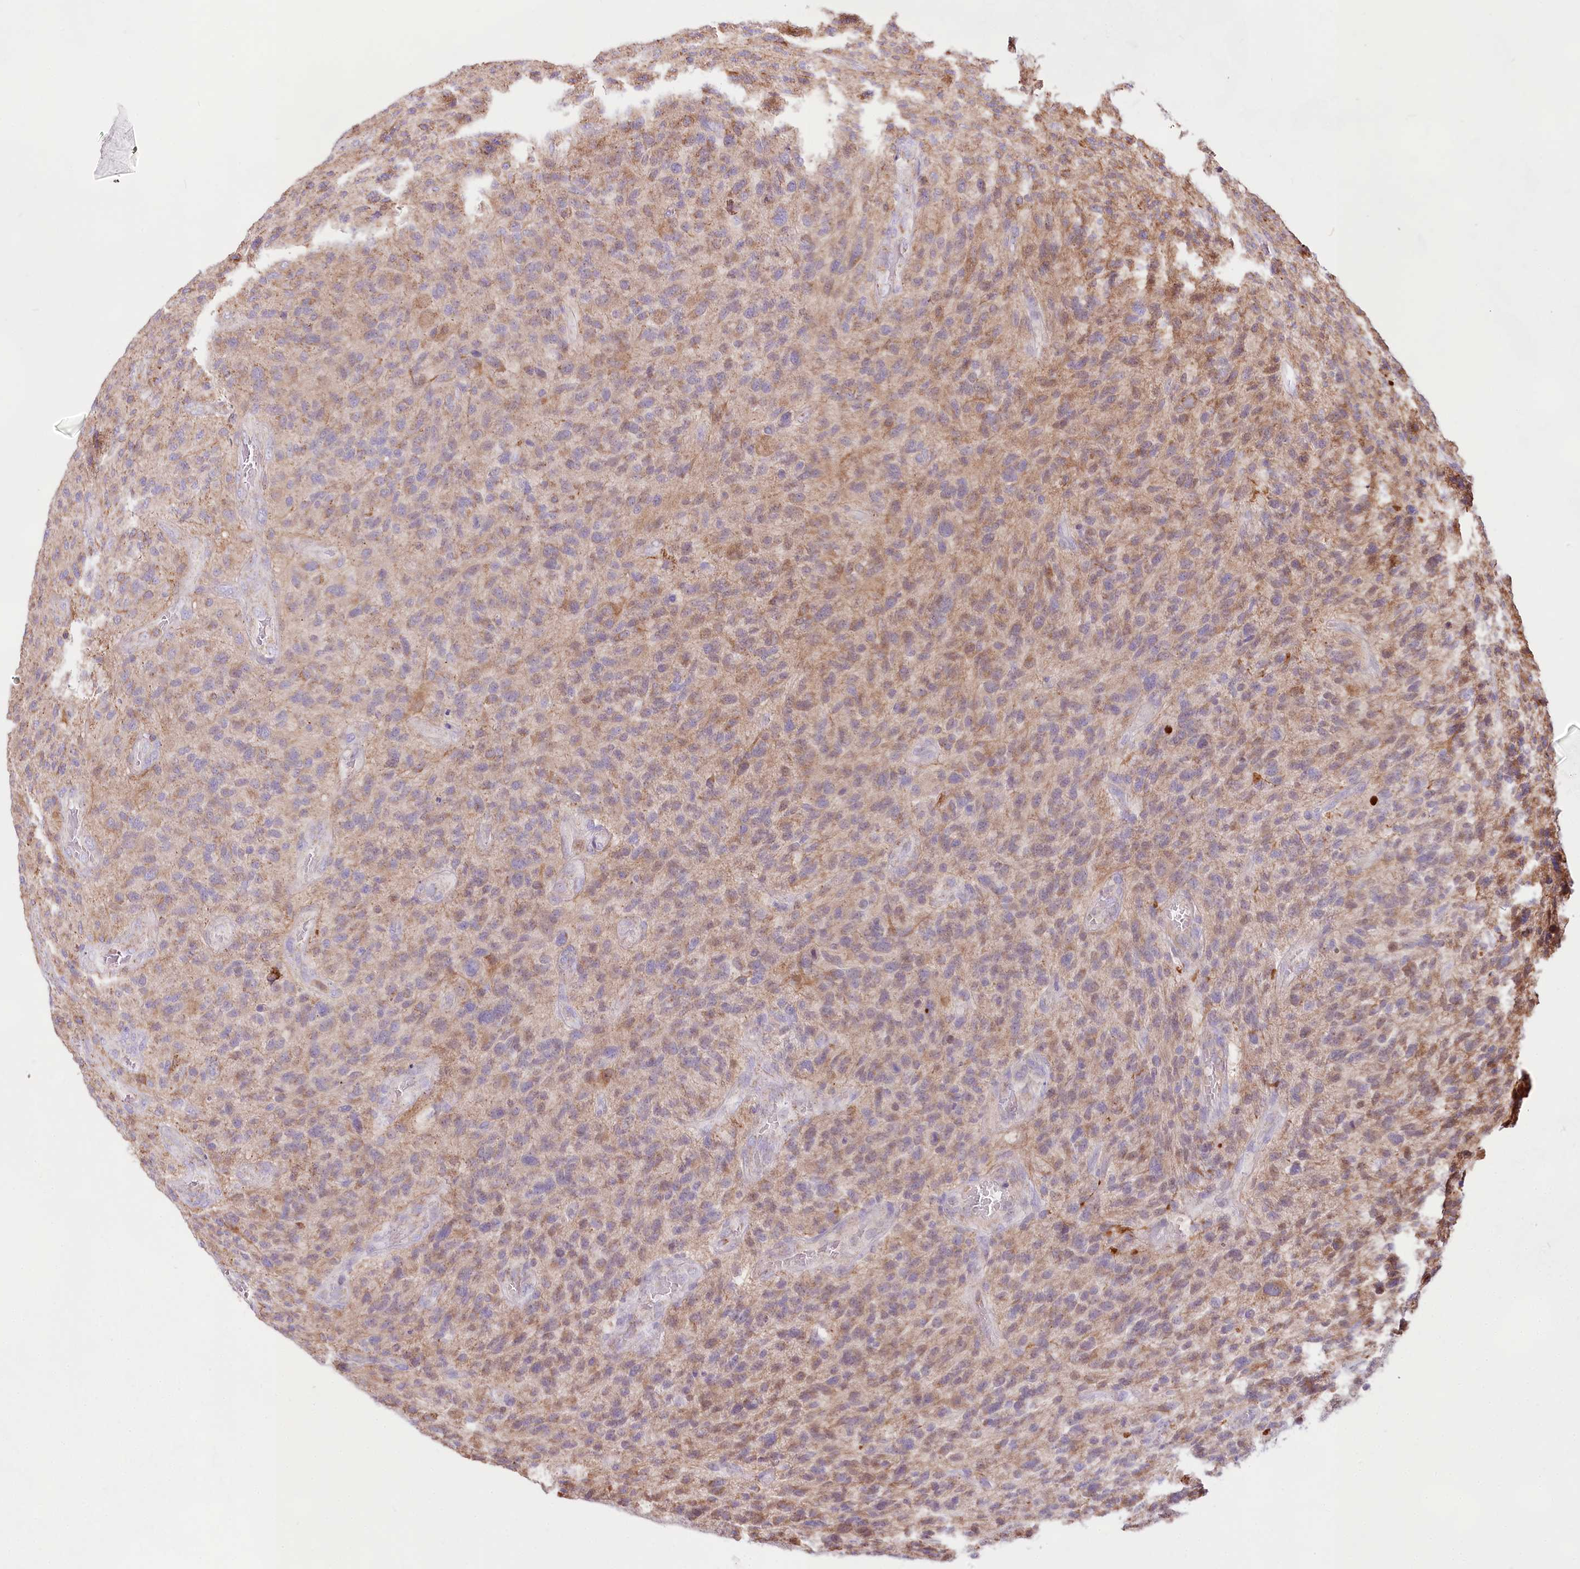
{"staining": {"intensity": "weak", "quantity": ">75%", "location": "cytoplasmic/membranous"}, "tissue": "glioma", "cell_type": "Tumor cells", "image_type": "cancer", "snomed": [{"axis": "morphology", "description": "Glioma, malignant, High grade"}, {"axis": "topography", "description": "Brain"}], "caption": "High-magnification brightfield microscopy of glioma stained with DAB (brown) and counterstained with hematoxylin (blue). tumor cells exhibit weak cytoplasmic/membranous staining is appreciated in about>75% of cells. Immunohistochemistry stains the protein of interest in brown and the nuclei are stained blue.", "gene": "TASOR2", "patient": {"sex": "male", "age": 47}}